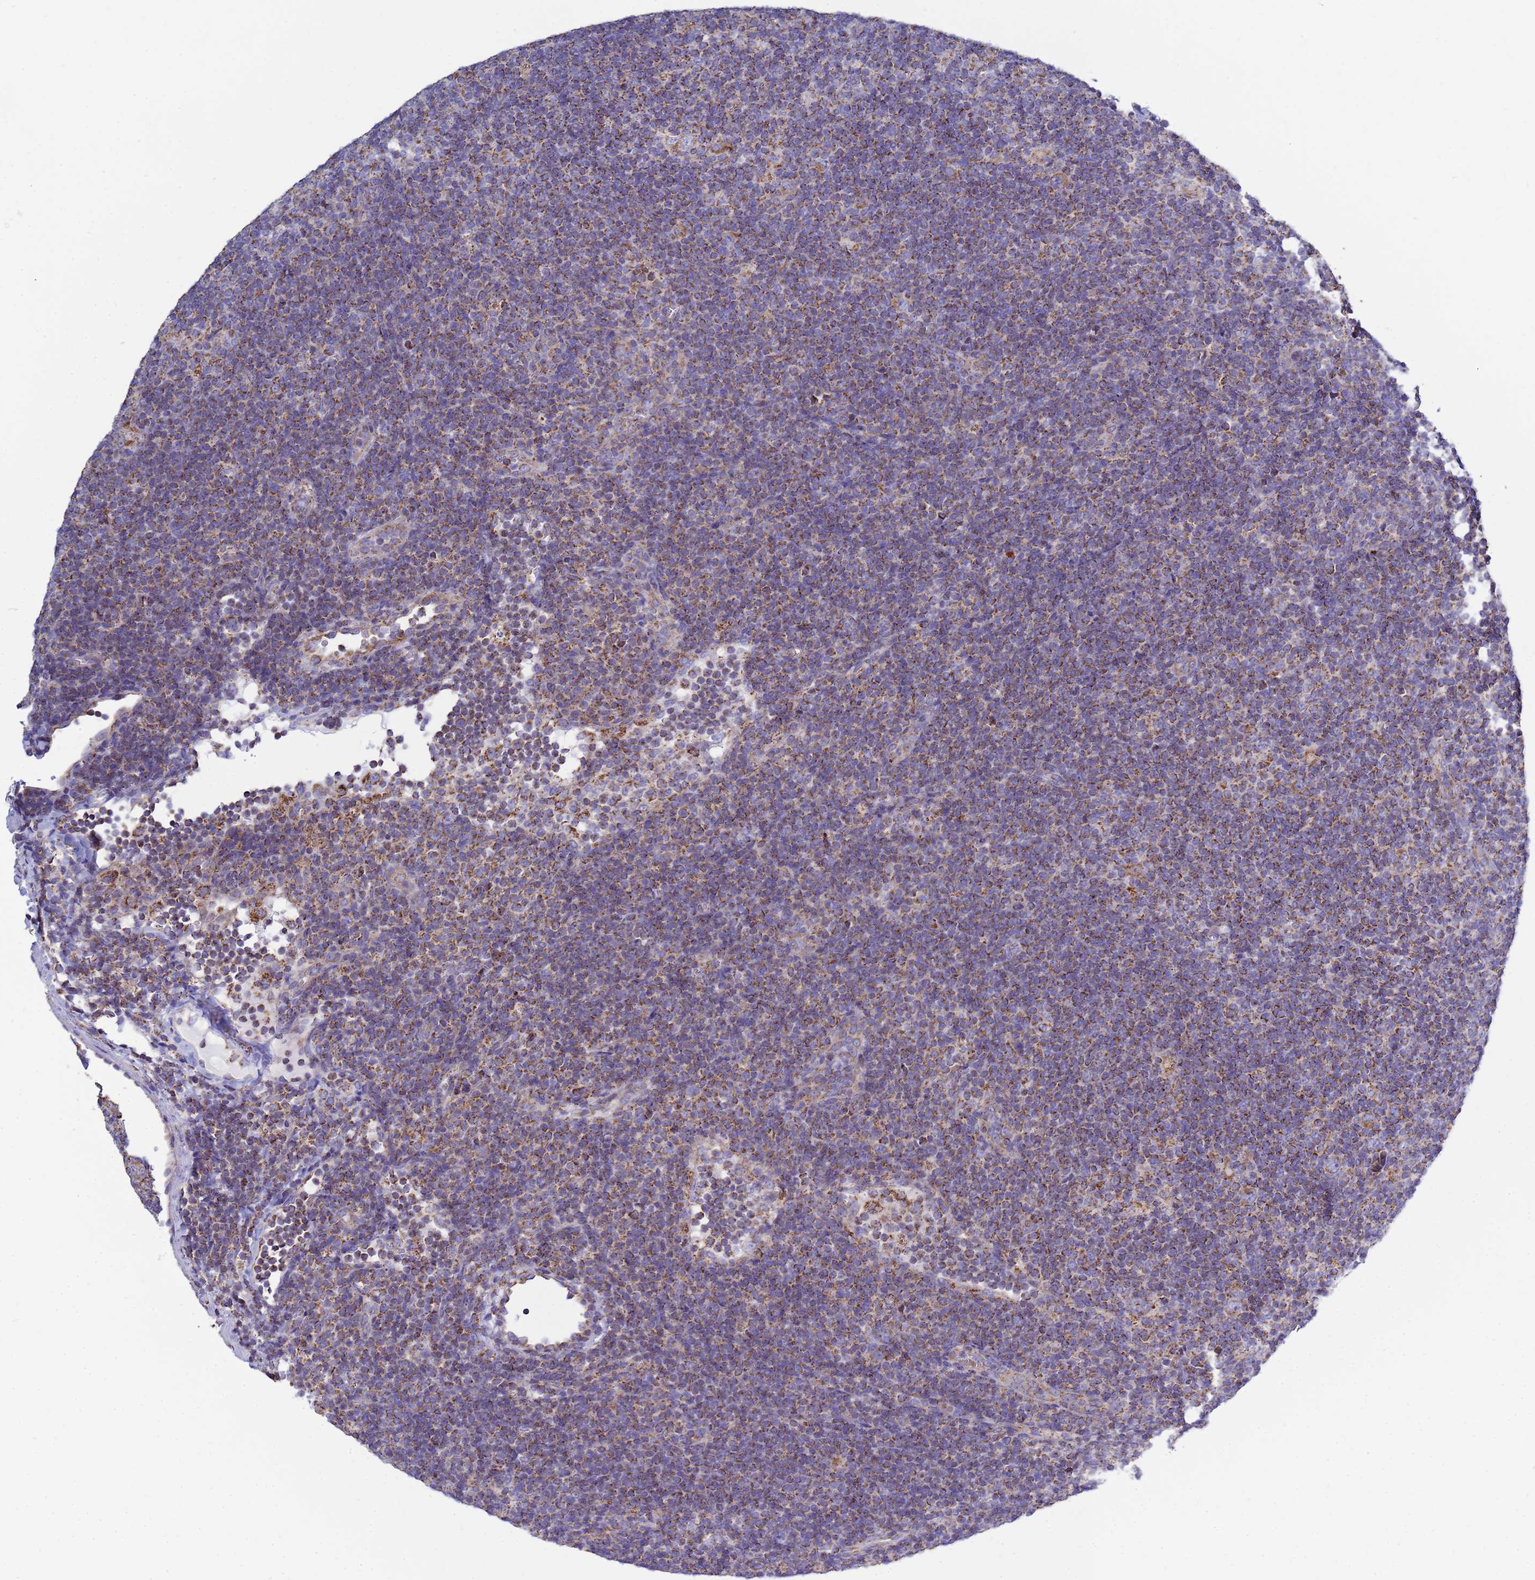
{"staining": {"intensity": "strong", "quantity": ">75%", "location": "cytoplasmic/membranous"}, "tissue": "lymphoma", "cell_type": "Tumor cells", "image_type": "cancer", "snomed": [{"axis": "morphology", "description": "Hodgkin's disease, NOS"}, {"axis": "topography", "description": "Lymph node"}], "caption": "Hodgkin's disease was stained to show a protein in brown. There is high levels of strong cytoplasmic/membranous positivity in about >75% of tumor cells.", "gene": "COQ4", "patient": {"sex": "female", "age": 57}}